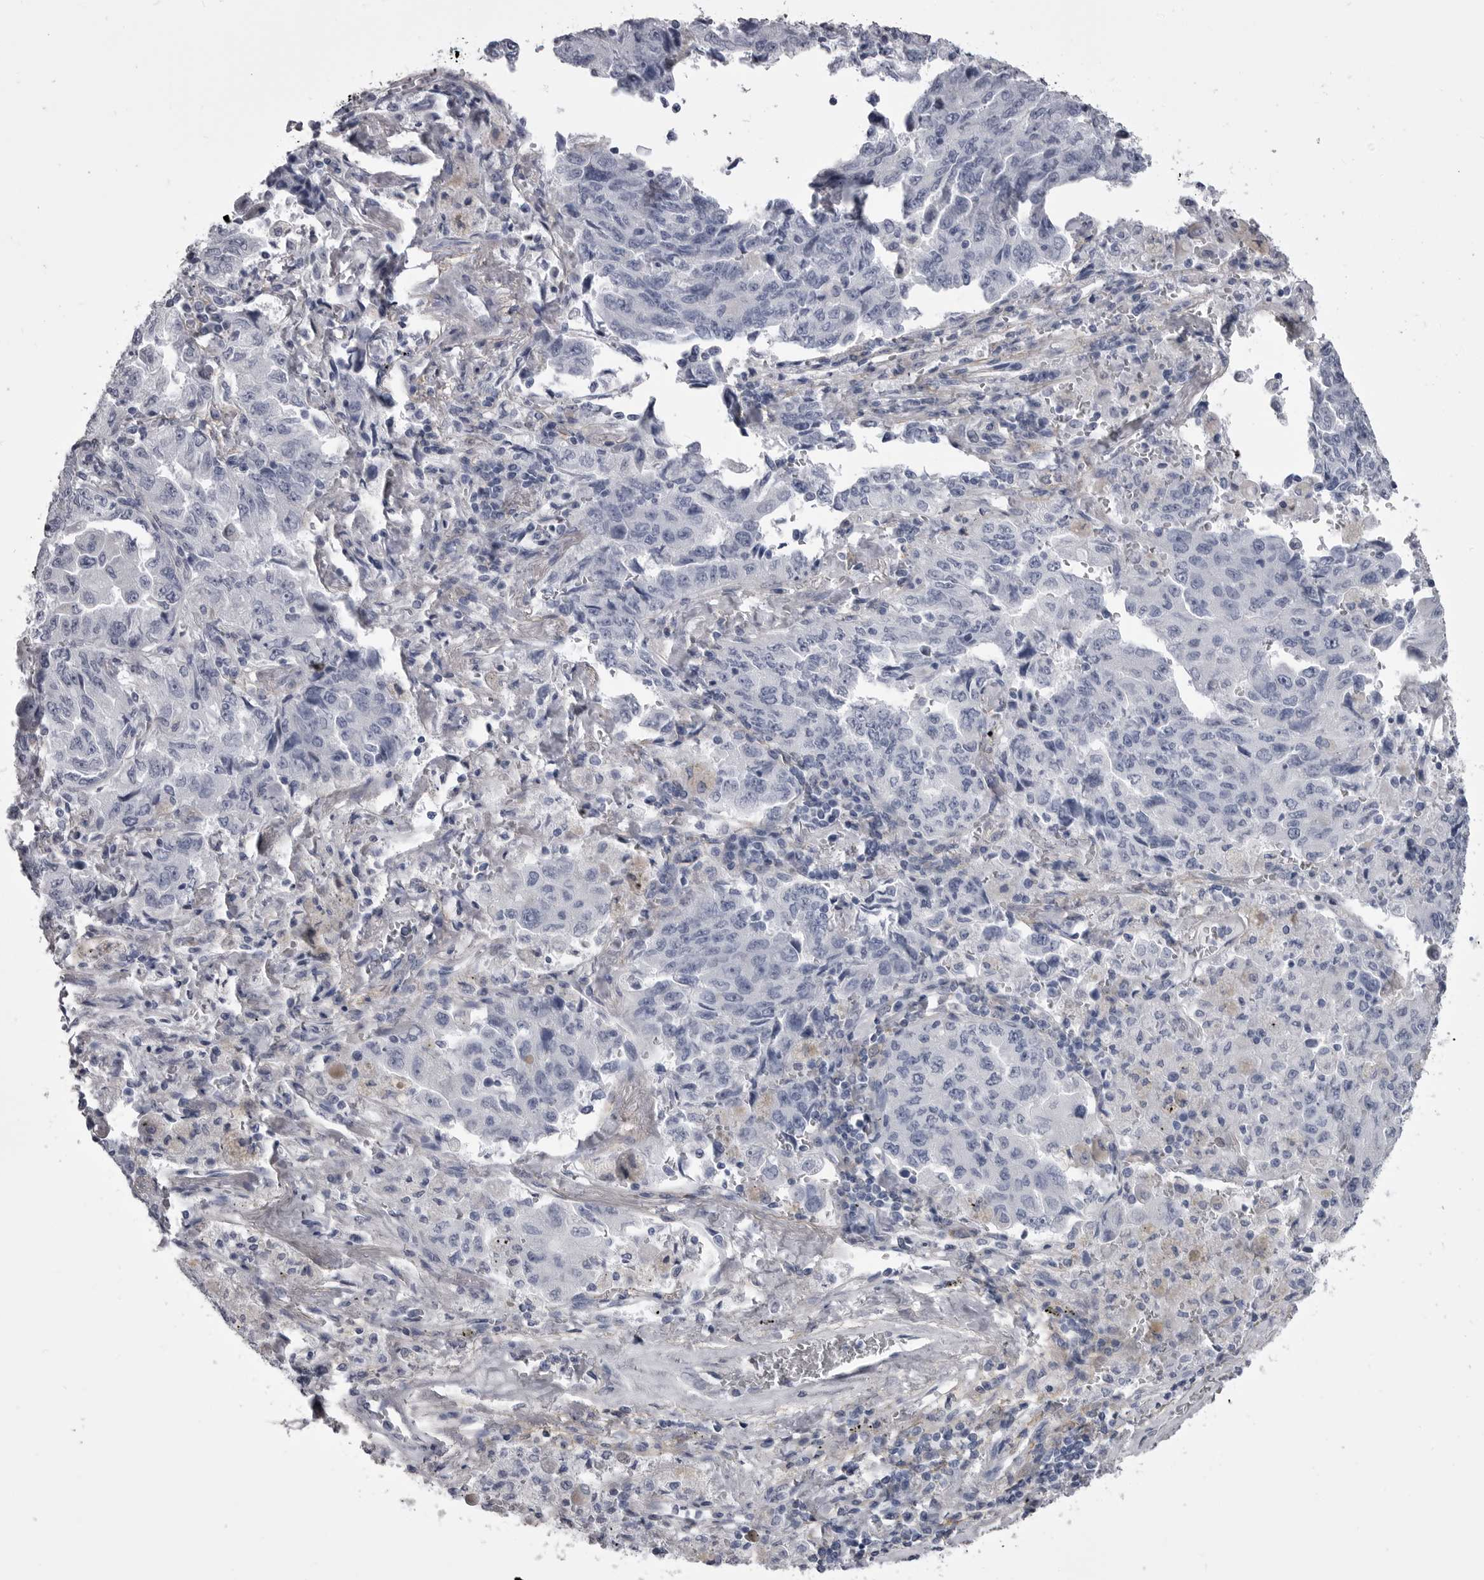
{"staining": {"intensity": "negative", "quantity": "none", "location": "none"}, "tissue": "lung cancer", "cell_type": "Tumor cells", "image_type": "cancer", "snomed": [{"axis": "morphology", "description": "Adenocarcinoma, NOS"}, {"axis": "topography", "description": "Lung"}], "caption": "An immunohistochemistry photomicrograph of lung cancer is shown. There is no staining in tumor cells of lung cancer.", "gene": "ANK2", "patient": {"sex": "female", "age": 51}}